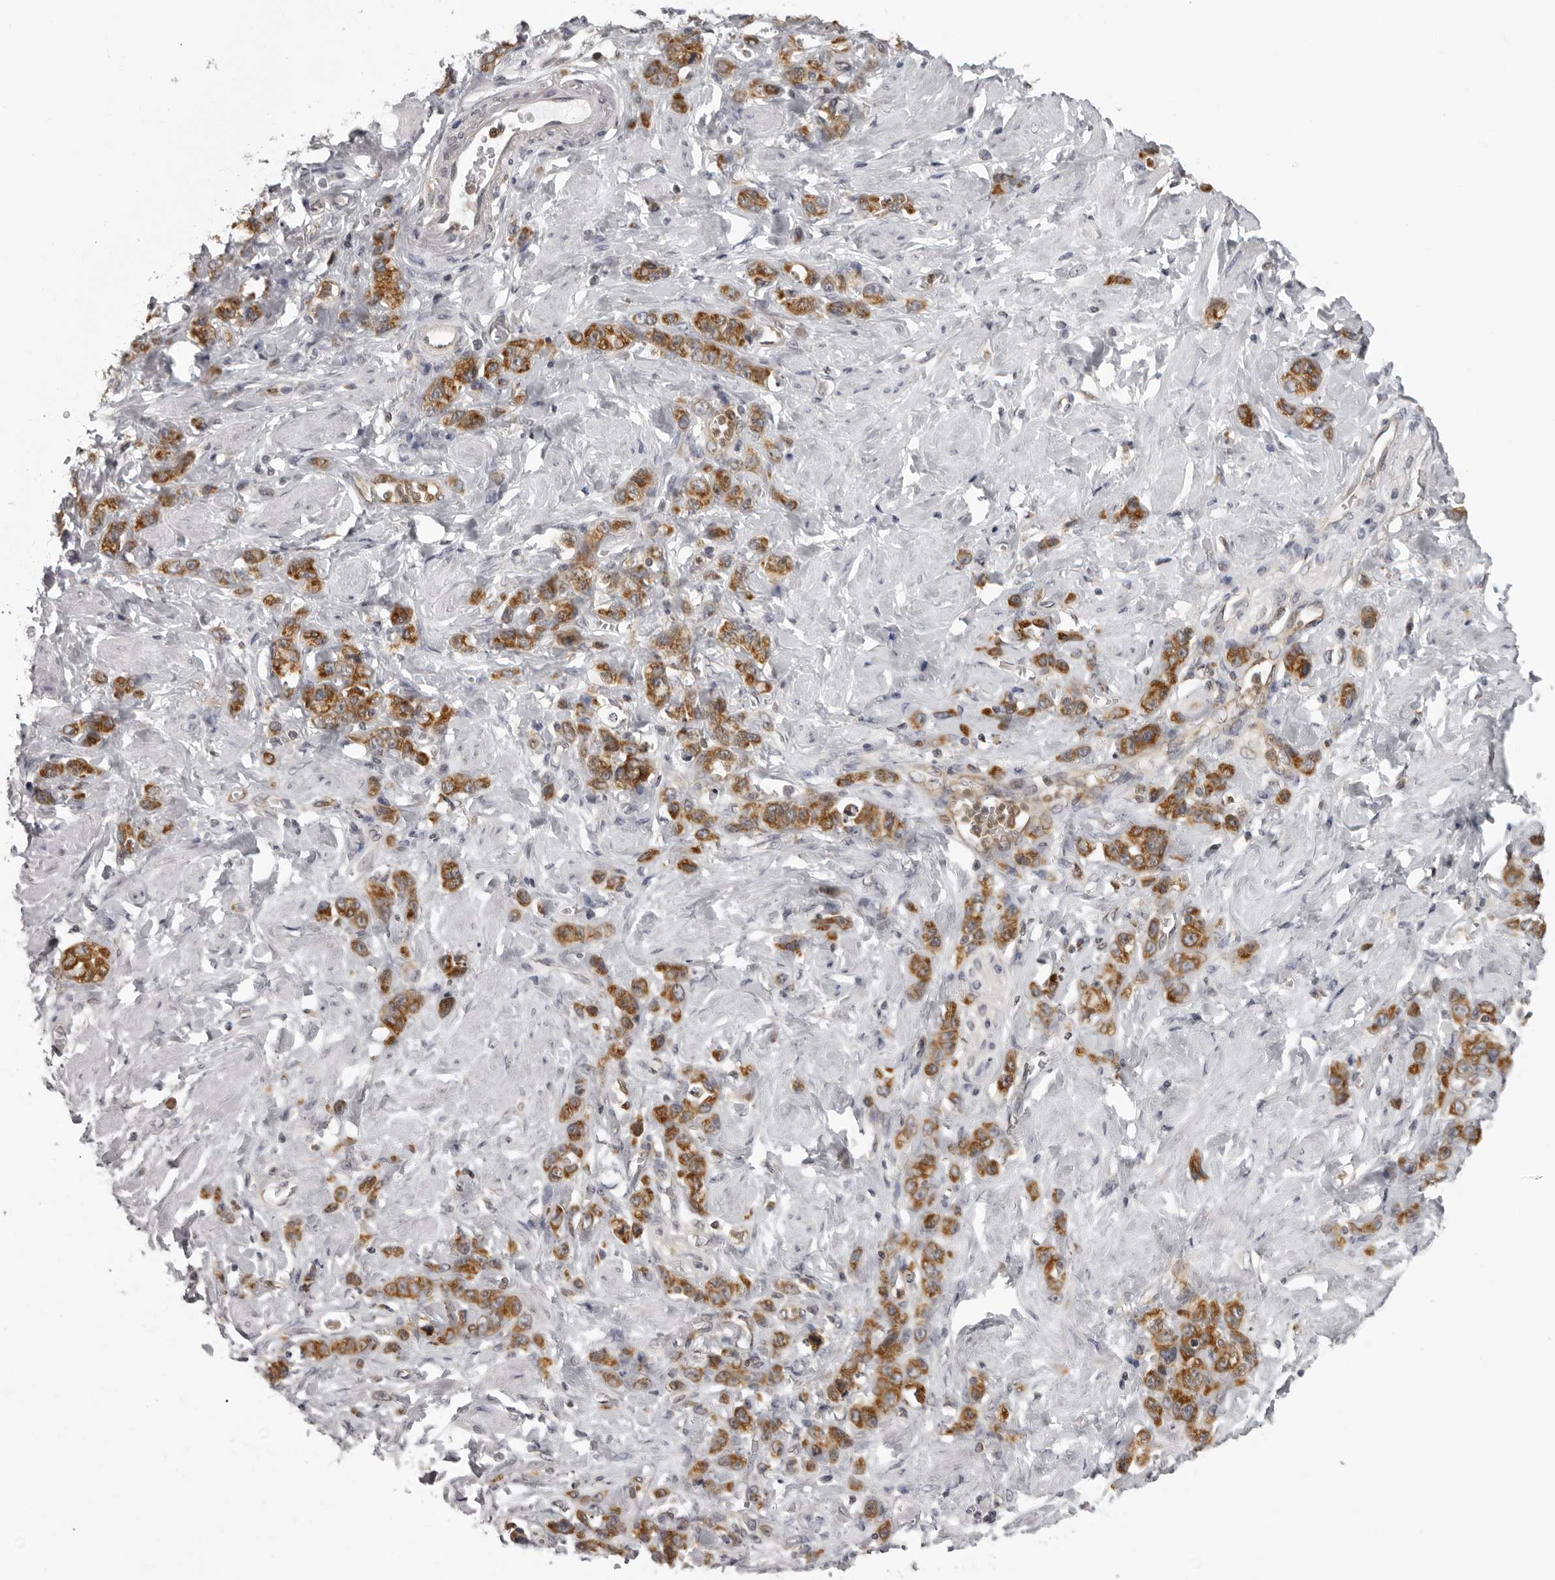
{"staining": {"intensity": "strong", "quantity": ">75%", "location": "cytoplasmic/membranous"}, "tissue": "stomach cancer", "cell_type": "Tumor cells", "image_type": "cancer", "snomed": [{"axis": "morphology", "description": "Adenocarcinoma, NOS"}, {"axis": "topography", "description": "Stomach"}], "caption": "Immunohistochemical staining of stomach adenocarcinoma shows high levels of strong cytoplasmic/membranous protein staining in about >75% of tumor cells. Using DAB (brown) and hematoxylin (blue) stains, captured at high magnification using brightfield microscopy.", "gene": "MRPS15", "patient": {"sex": "male", "age": 82}}